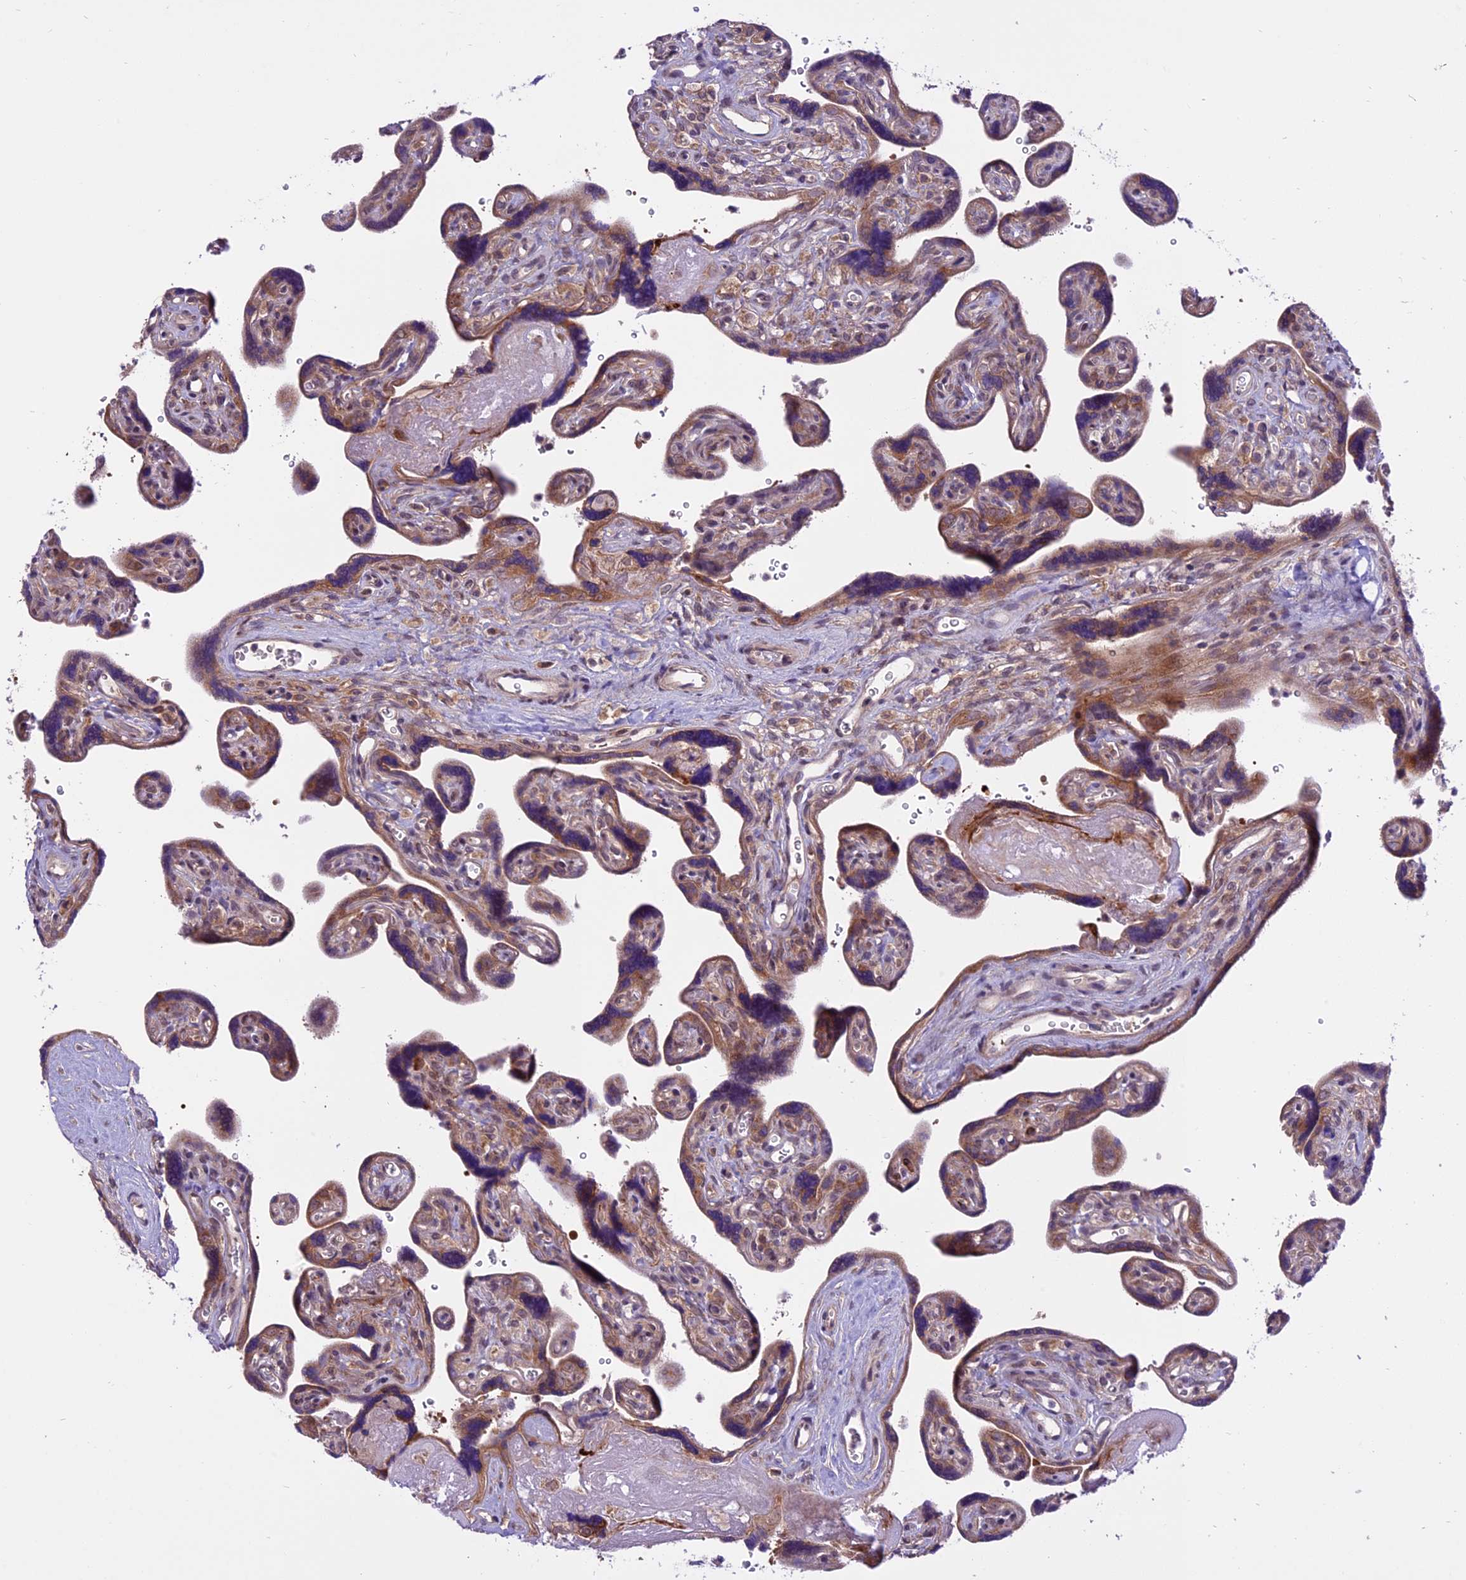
{"staining": {"intensity": "moderate", "quantity": ">75%", "location": "cytoplasmic/membranous,nuclear"}, "tissue": "placenta", "cell_type": "Trophoblastic cells", "image_type": "normal", "snomed": [{"axis": "morphology", "description": "Normal tissue, NOS"}, {"axis": "topography", "description": "Placenta"}], "caption": "A high-resolution photomicrograph shows immunohistochemistry (IHC) staining of unremarkable placenta, which displays moderate cytoplasmic/membranous,nuclear positivity in about >75% of trophoblastic cells.", "gene": "SPRED1", "patient": {"sex": "female", "age": 39}}